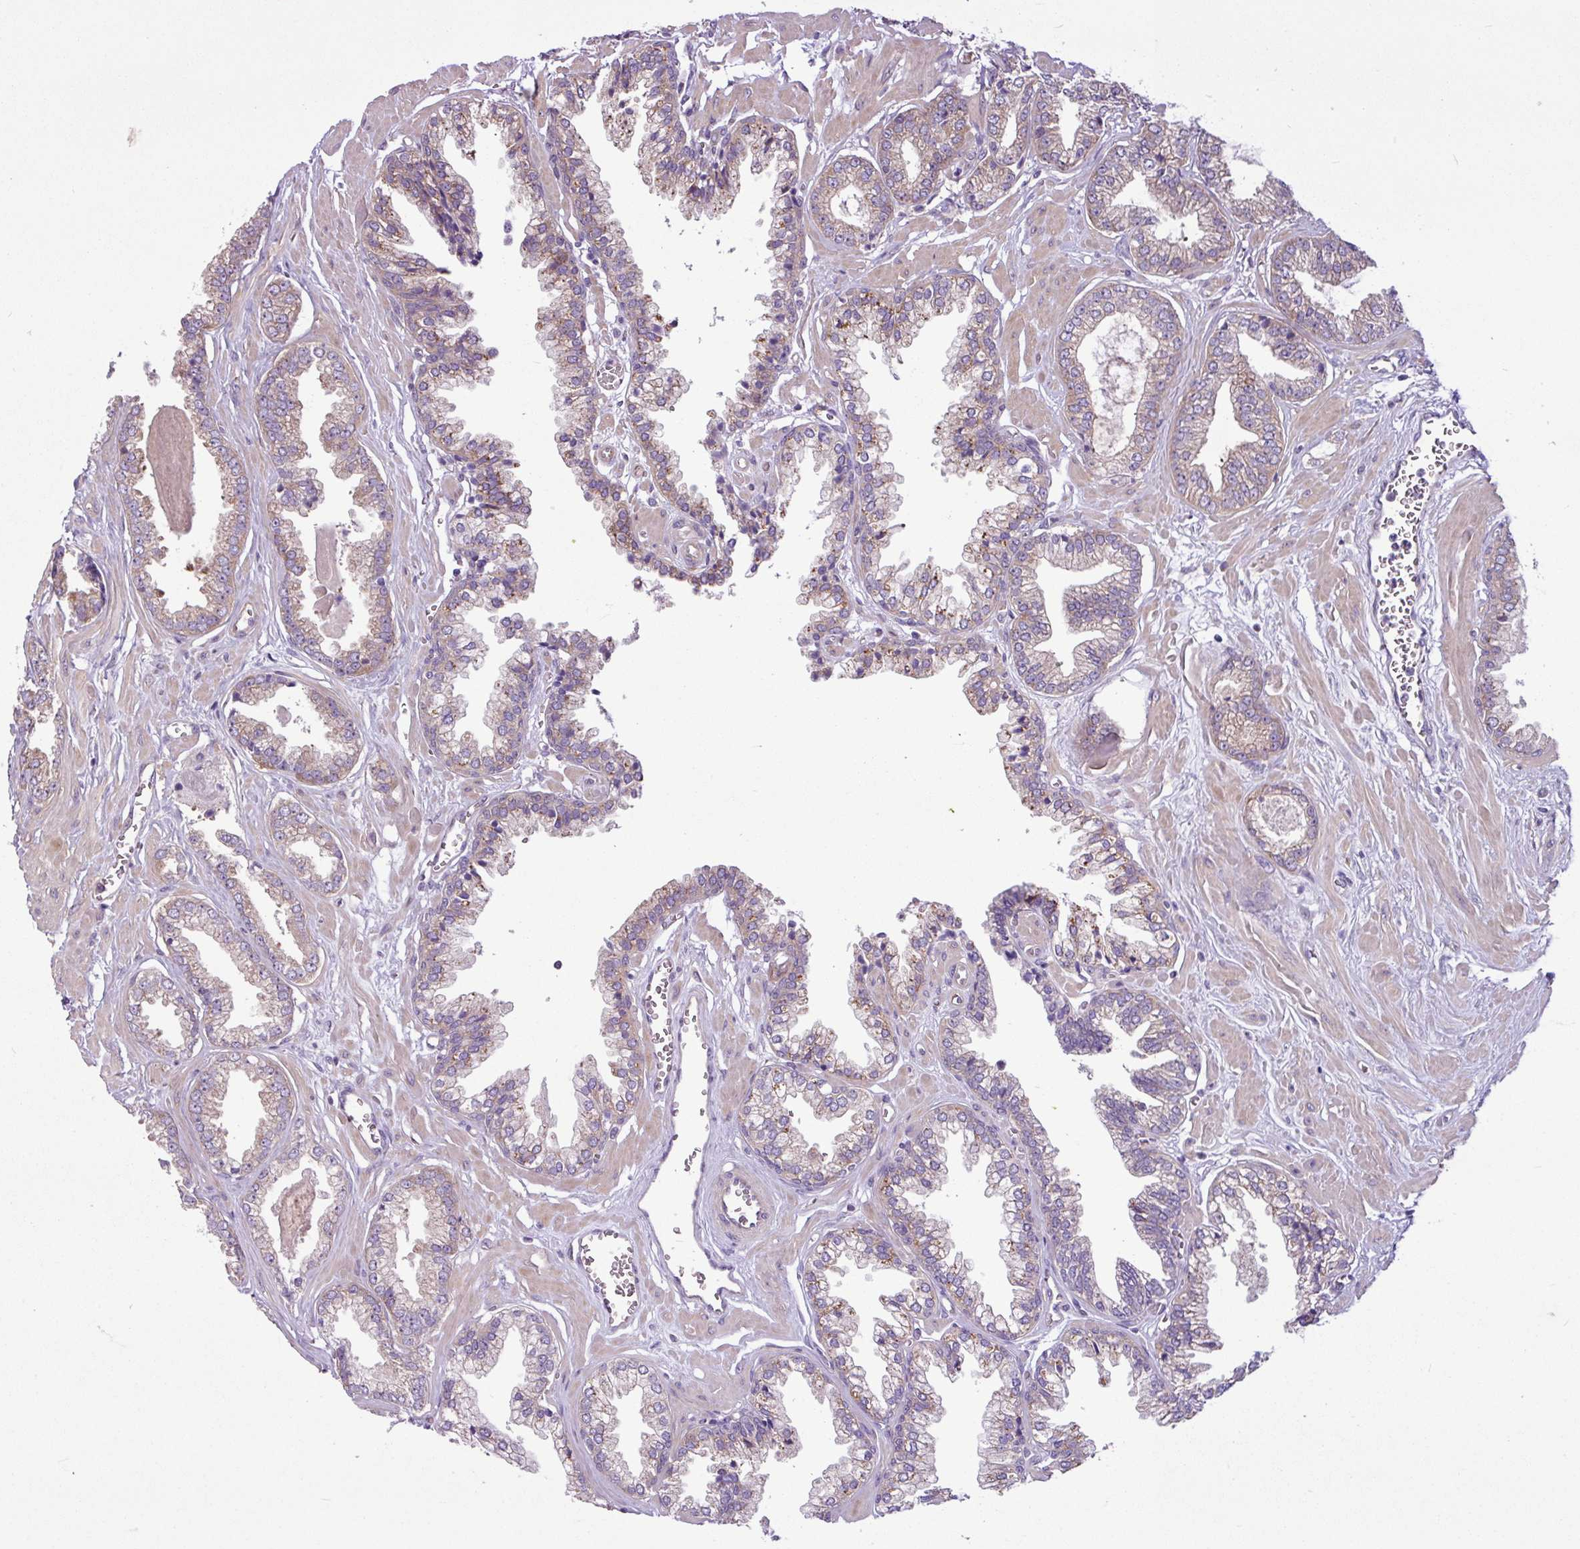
{"staining": {"intensity": "negative", "quantity": "none", "location": "none"}, "tissue": "prostate cancer", "cell_type": "Tumor cells", "image_type": "cancer", "snomed": [{"axis": "morphology", "description": "Adenocarcinoma, Low grade"}, {"axis": "topography", "description": "Prostate"}], "caption": "Immunohistochemistry (IHC) of prostate low-grade adenocarcinoma demonstrates no expression in tumor cells.", "gene": "MROH2A", "patient": {"sex": "male", "age": 60}}